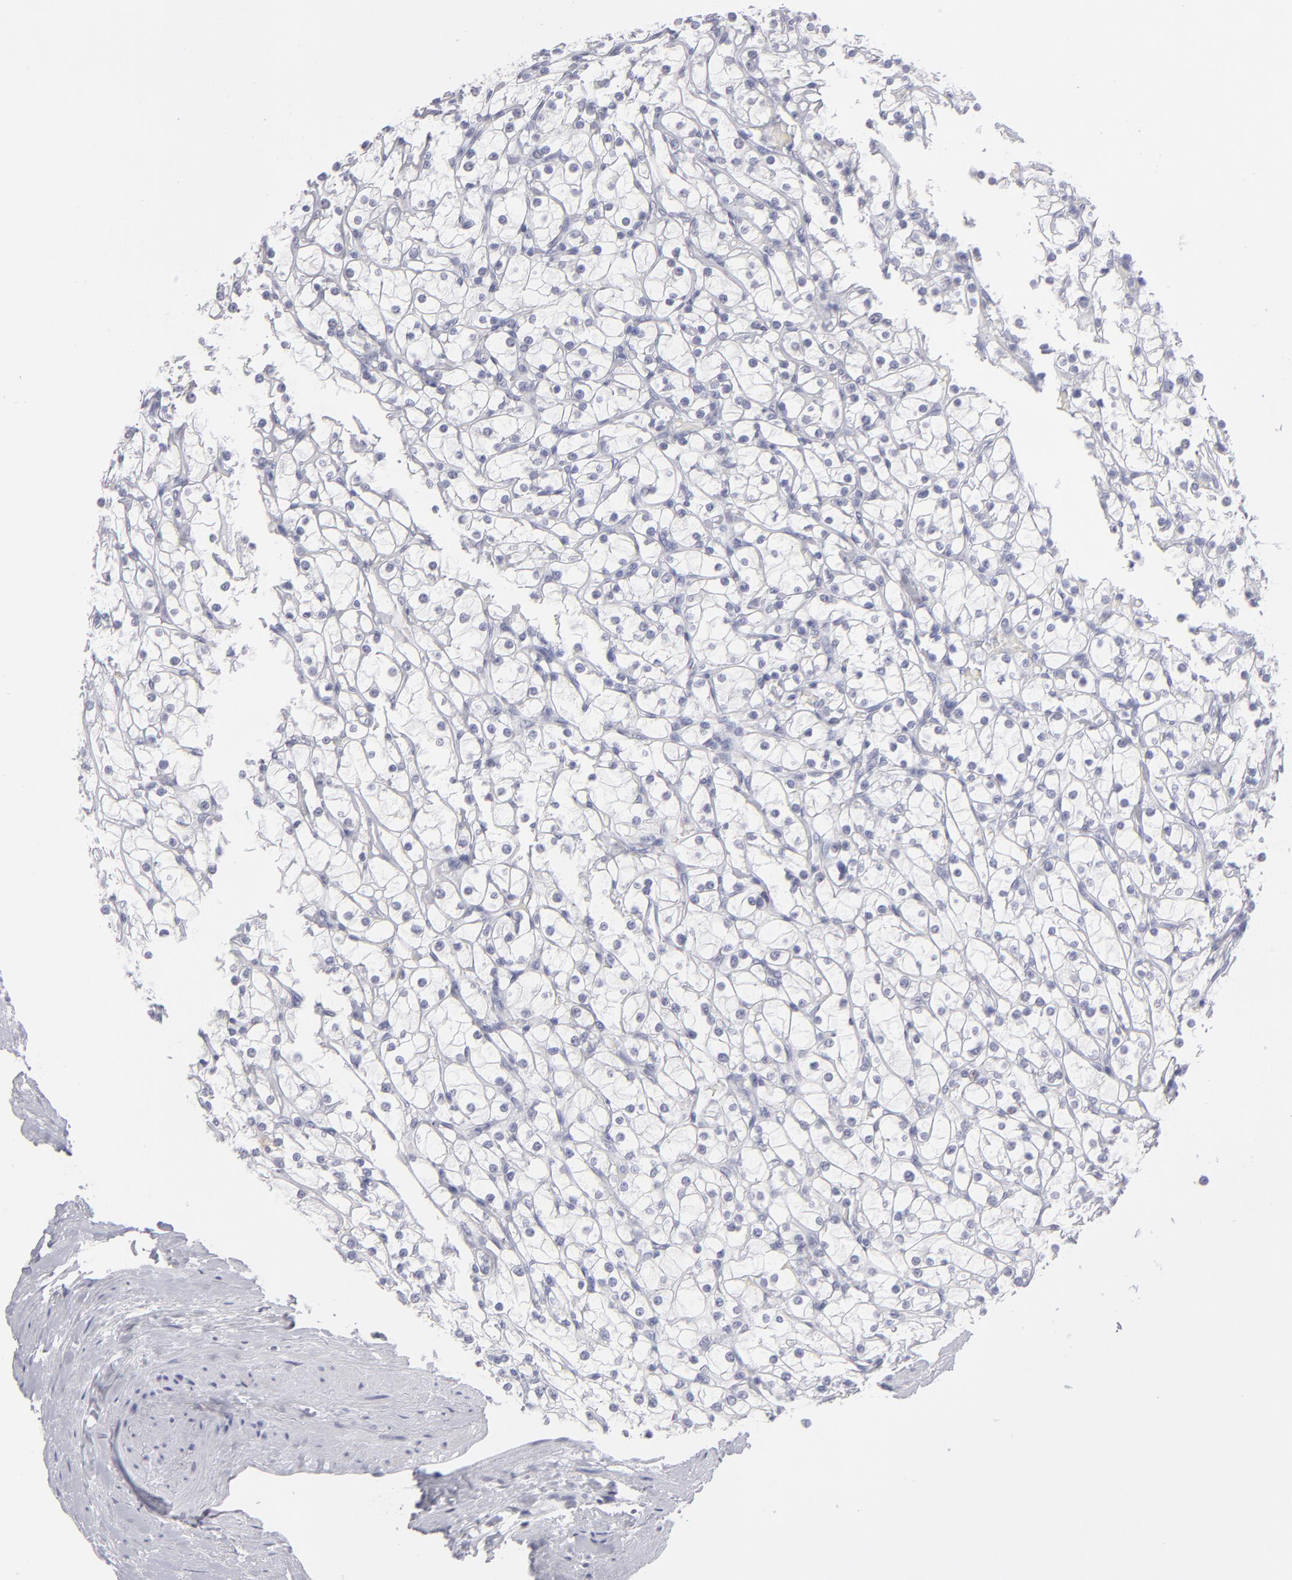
{"staining": {"intensity": "negative", "quantity": "none", "location": "none"}, "tissue": "renal cancer", "cell_type": "Tumor cells", "image_type": "cancer", "snomed": [{"axis": "morphology", "description": "Adenocarcinoma, NOS"}, {"axis": "topography", "description": "Kidney"}], "caption": "IHC histopathology image of human adenocarcinoma (renal) stained for a protein (brown), which demonstrates no expression in tumor cells.", "gene": "ALDOB", "patient": {"sex": "female", "age": 73}}